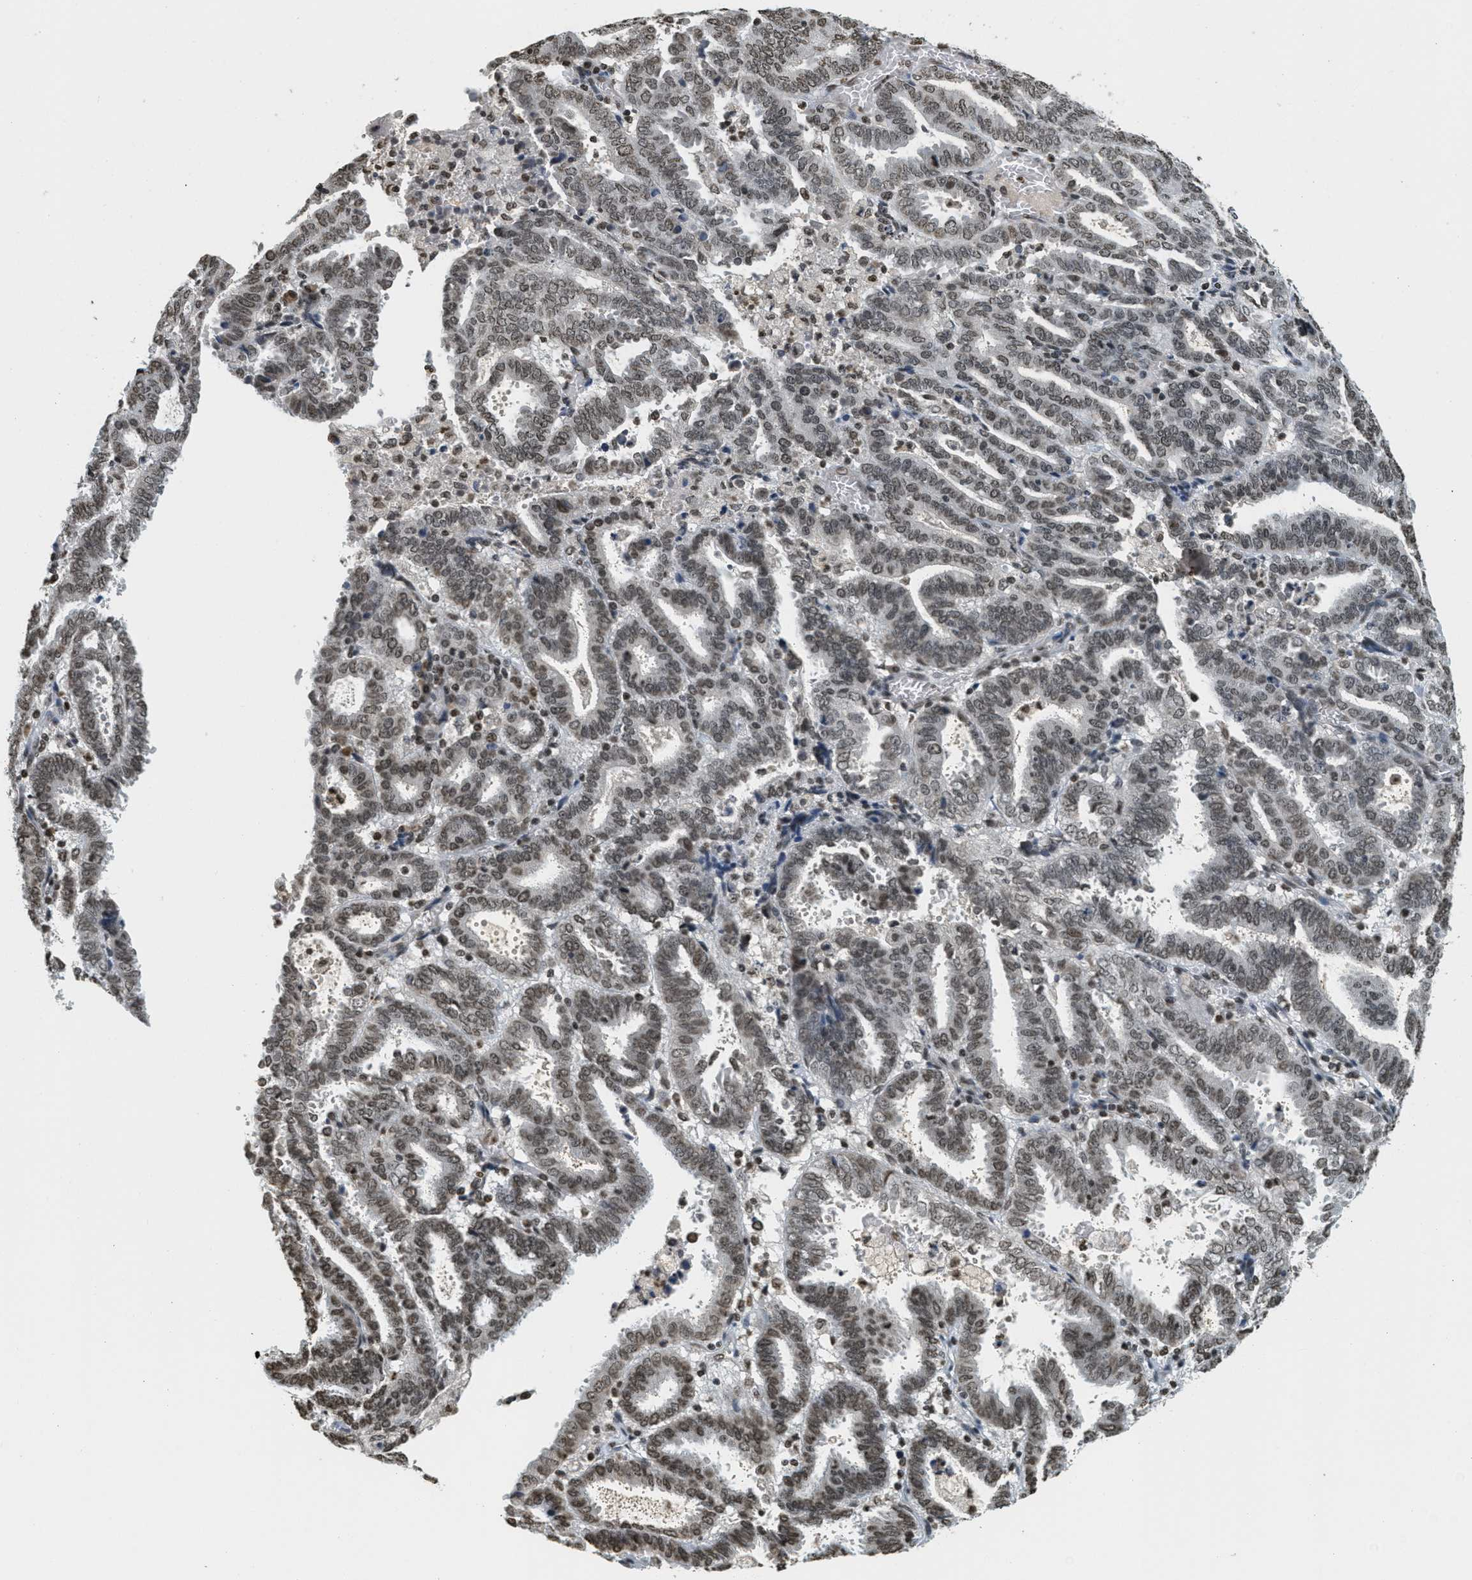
{"staining": {"intensity": "moderate", "quantity": ">75%", "location": "nuclear"}, "tissue": "endometrial cancer", "cell_type": "Tumor cells", "image_type": "cancer", "snomed": [{"axis": "morphology", "description": "Adenocarcinoma, NOS"}, {"axis": "topography", "description": "Uterus"}], "caption": "Immunohistochemical staining of human endometrial adenocarcinoma demonstrates medium levels of moderate nuclear protein expression in about >75% of tumor cells.", "gene": "LDB2", "patient": {"sex": "female", "age": 83}}